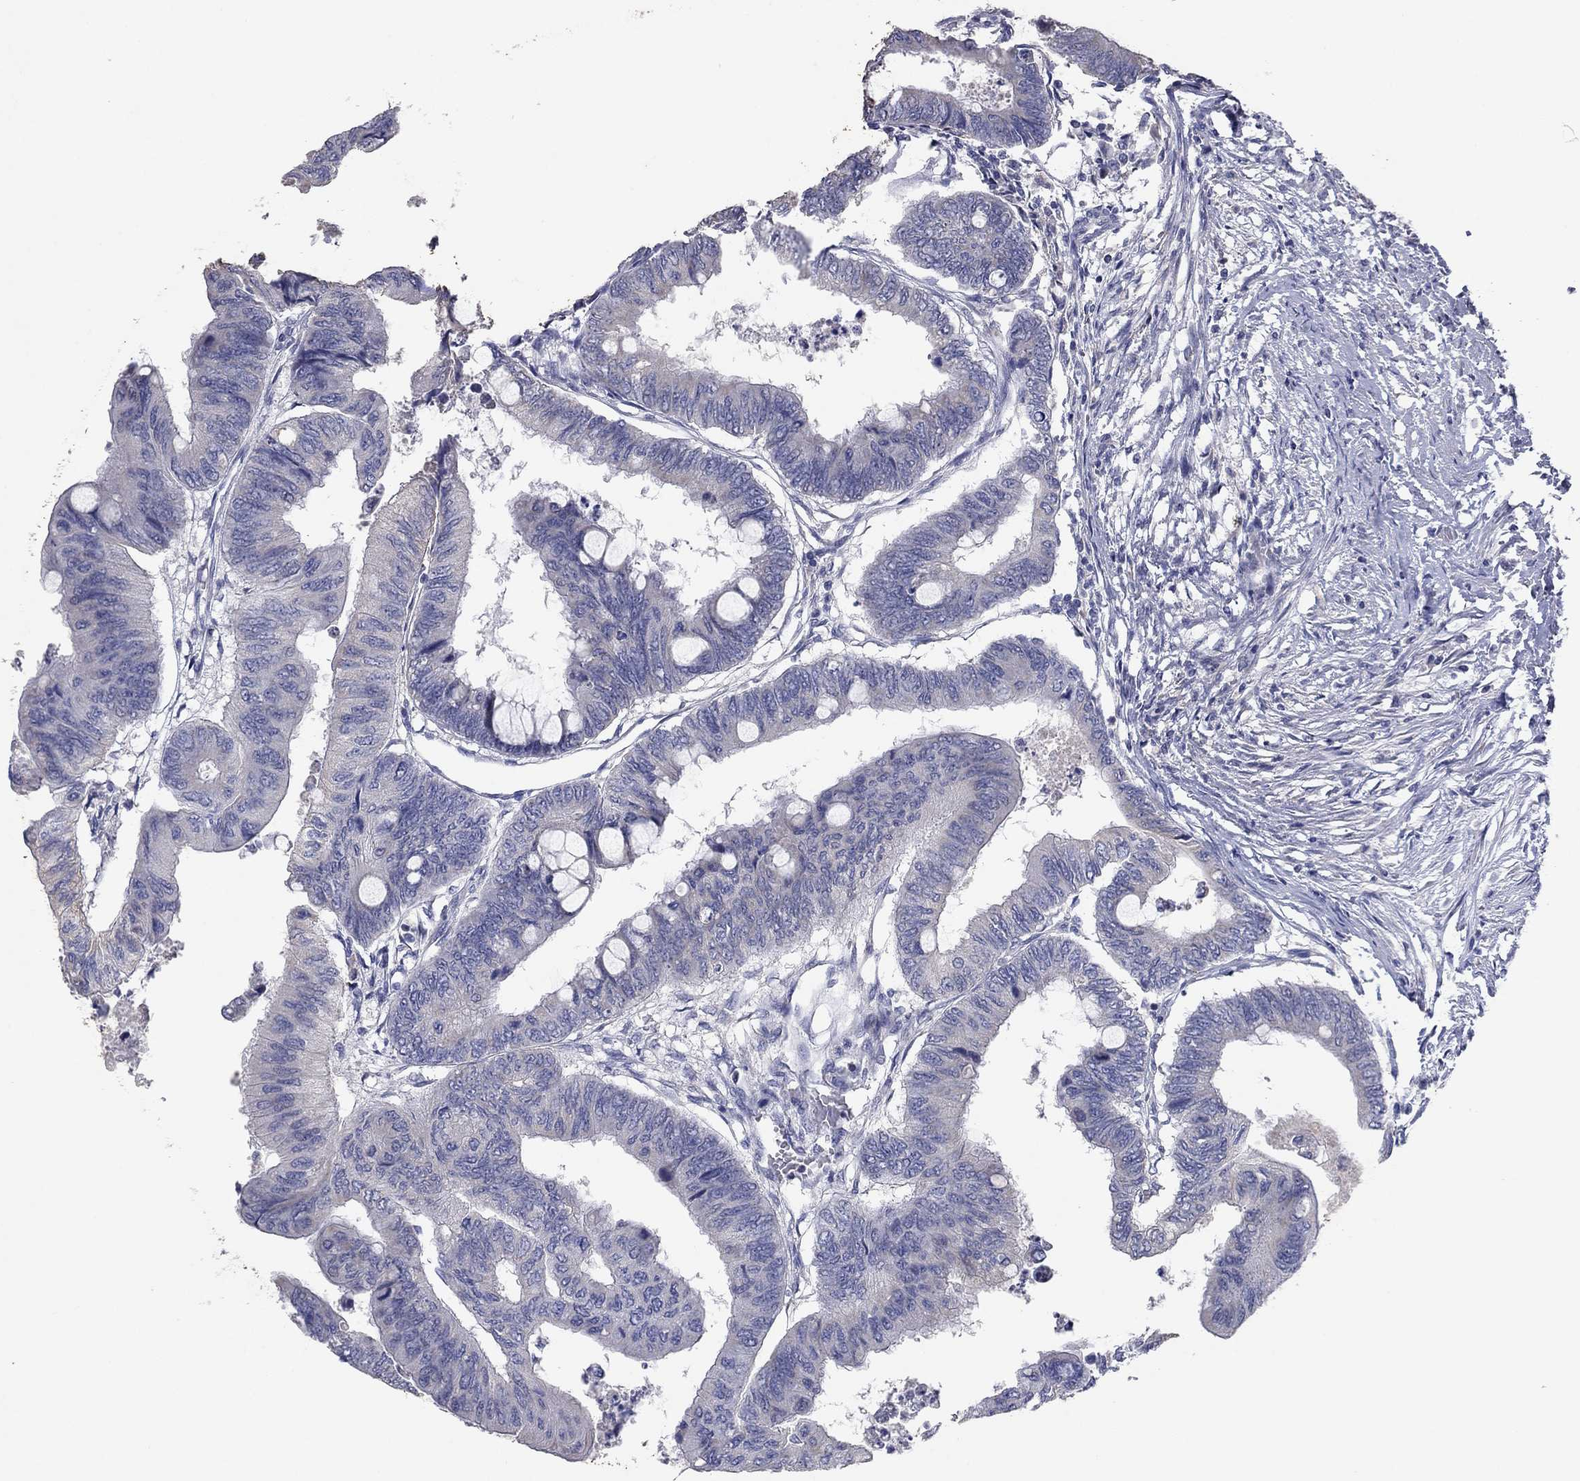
{"staining": {"intensity": "negative", "quantity": "none", "location": "none"}, "tissue": "colorectal cancer", "cell_type": "Tumor cells", "image_type": "cancer", "snomed": [{"axis": "morphology", "description": "Normal tissue, NOS"}, {"axis": "morphology", "description": "Adenocarcinoma, NOS"}, {"axis": "topography", "description": "Rectum"}, {"axis": "topography", "description": "Peripheral nerve tissue"}], "caption": "This is a micrograph of immunohistochemistry staining of adenocarcinoma (colorectal), which shows no expression in tumor cells.", "gene": "PTGDS", "patient": {"sex": "male", "age": 92}}